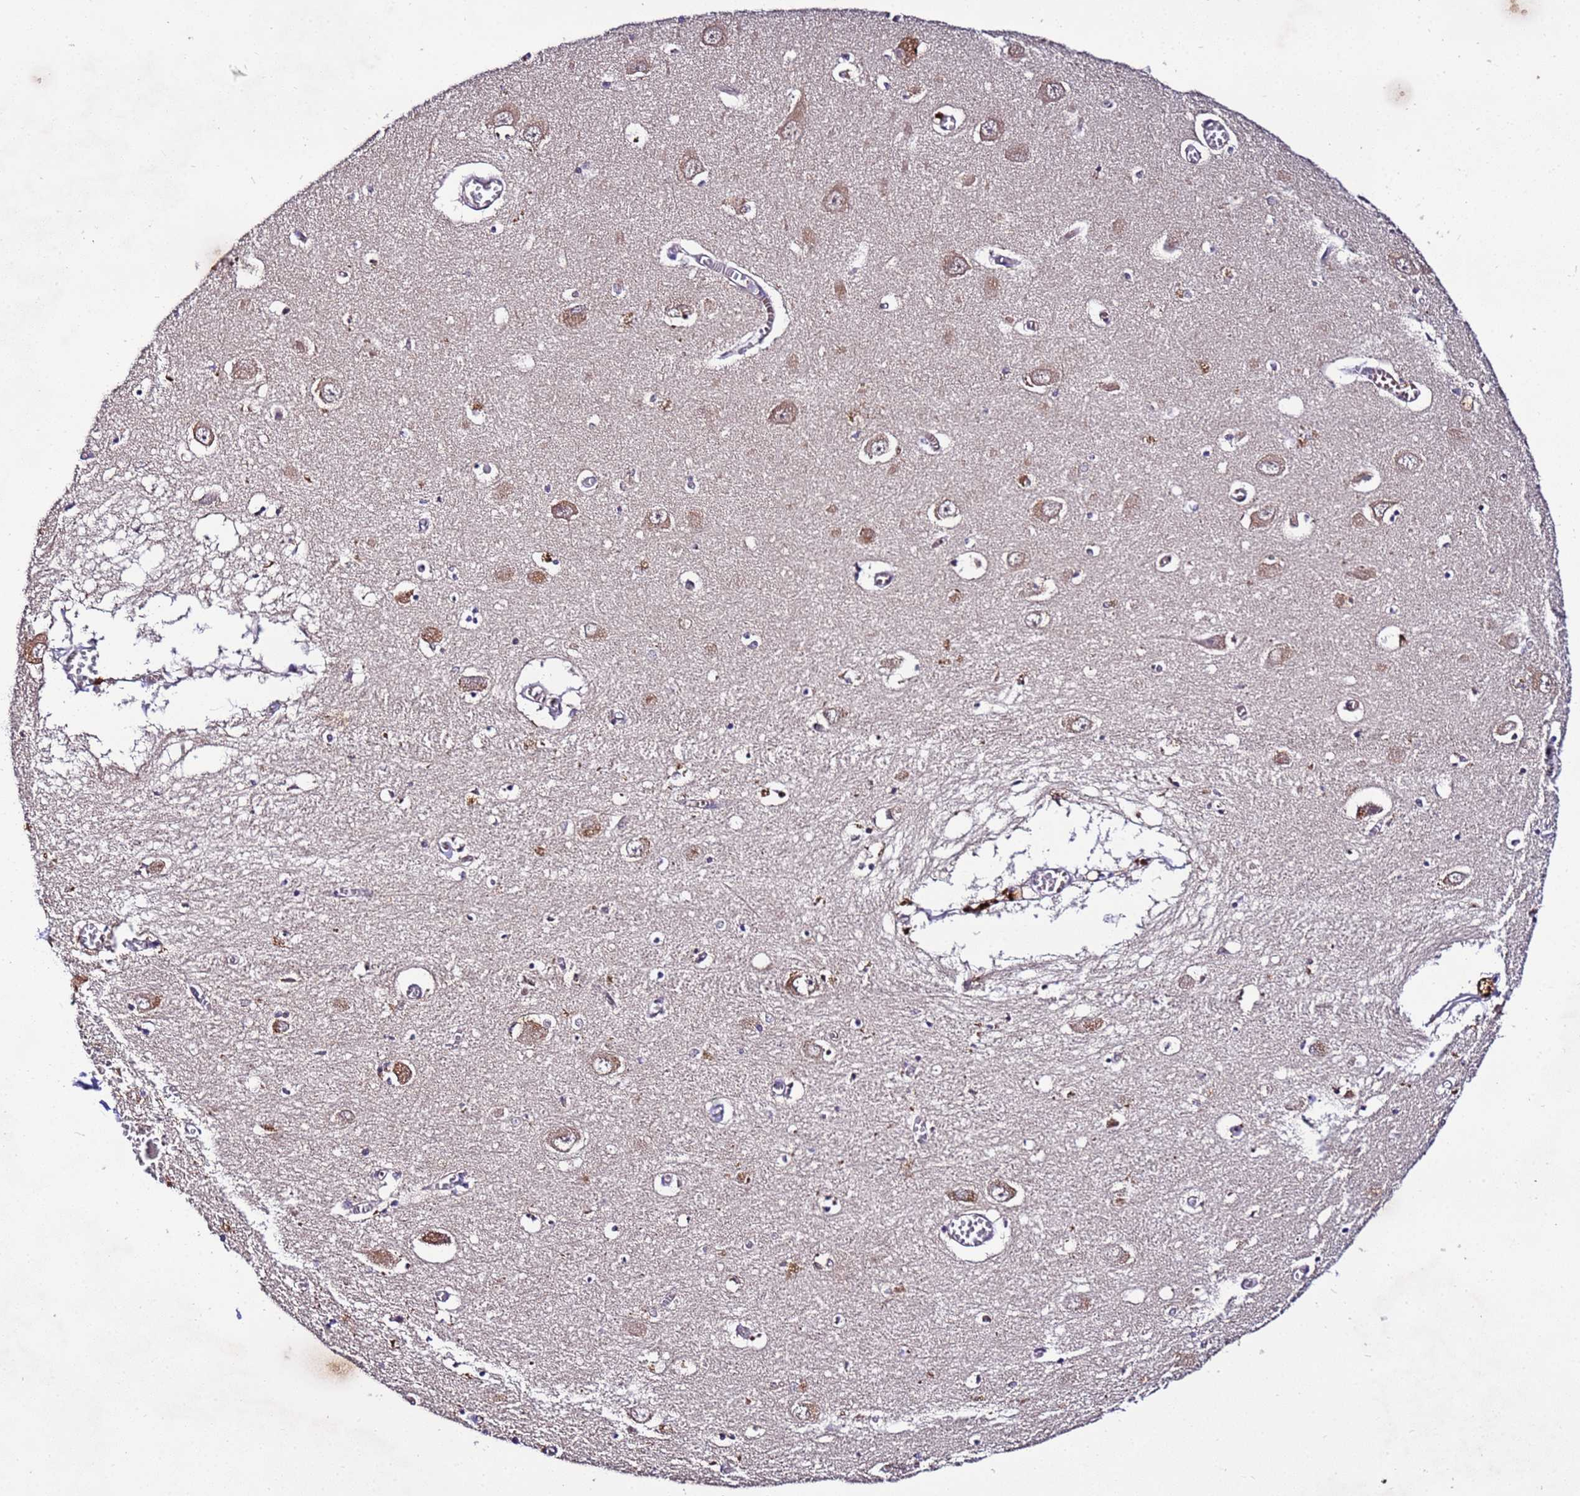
{"staining": {"intensity": "negative", "quantity": "none", "location": "none"}, "tissue": "hippocampus", "cell_type": "Glial cells", "image_type": "normal", "snomed": [{"axis": "morphology", "description": "Normal tissue, NOS"}, {"axis": "topography", "description": "Hippocampus"}], "caption": "Protein analysis of unremarkable hippocampus demonstrates no significant expression in glial cells.", "gene": "GSPT2", "patient": {"sex": "male", "age": 70}}